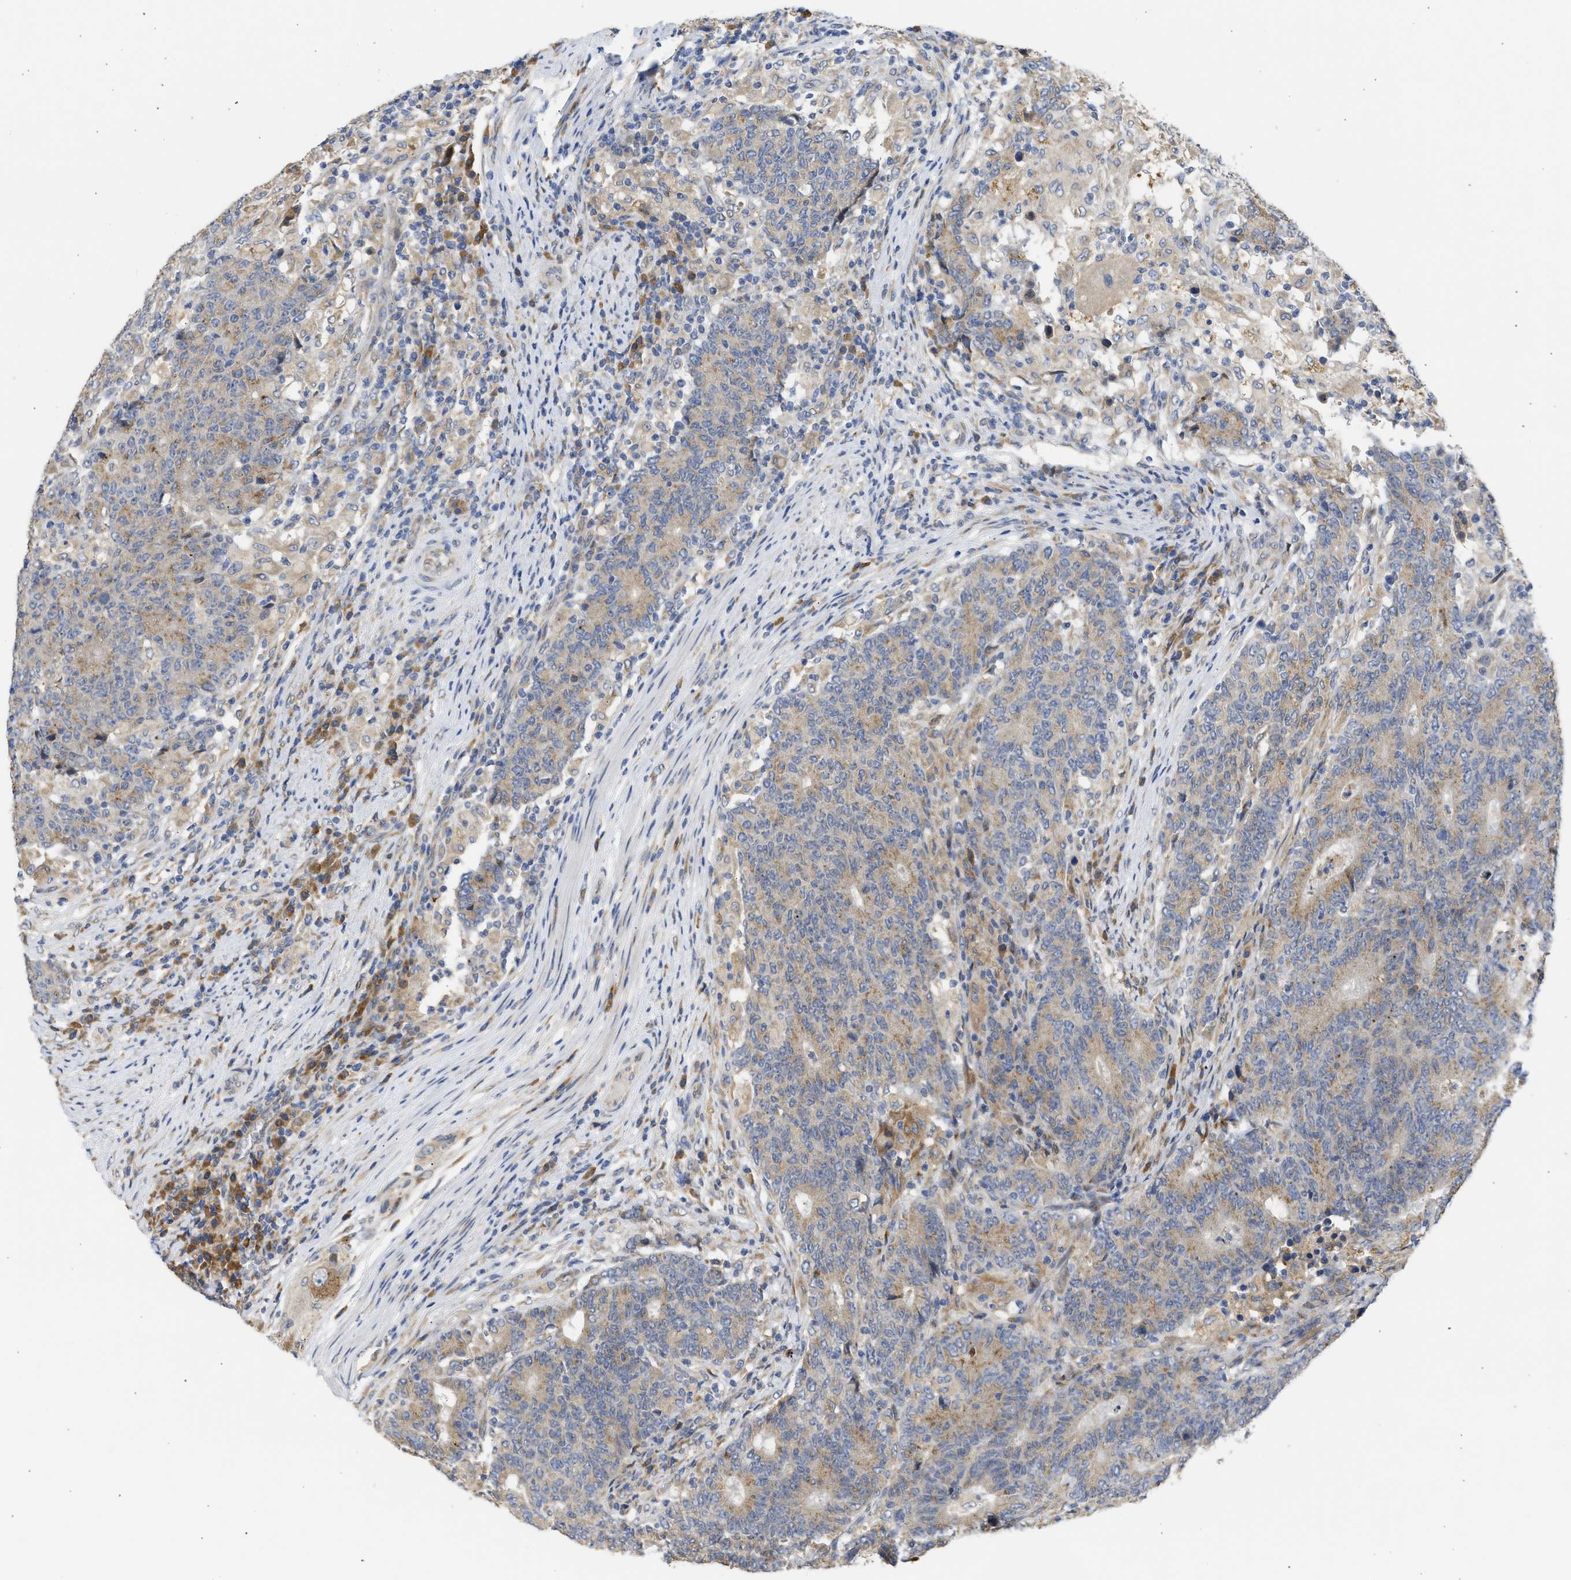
{"staining": {"intensity": "weak", "quantity": ">75%", "location": "cytoplasmic/membranous"}, "tissue": "colorectal cancer", "cell_type": "Tumor cells", "image_type": "cancer", "snomed": [{"axis": "morphology", "description": "Normal tissue, NOS"}, {"axis": "morphology", "description": "Adenocarcinoma, NOS"}, {"axis": "topography", "description": "Colon"}], "caption": "Tumor cells display low levels of weak cytoplasmic/membranous positivity in approximately >75% of cells in human adenocarcinoma (colorectal).", "gene": "TMED1", "patient": {"sex": "female", "age": 75}}